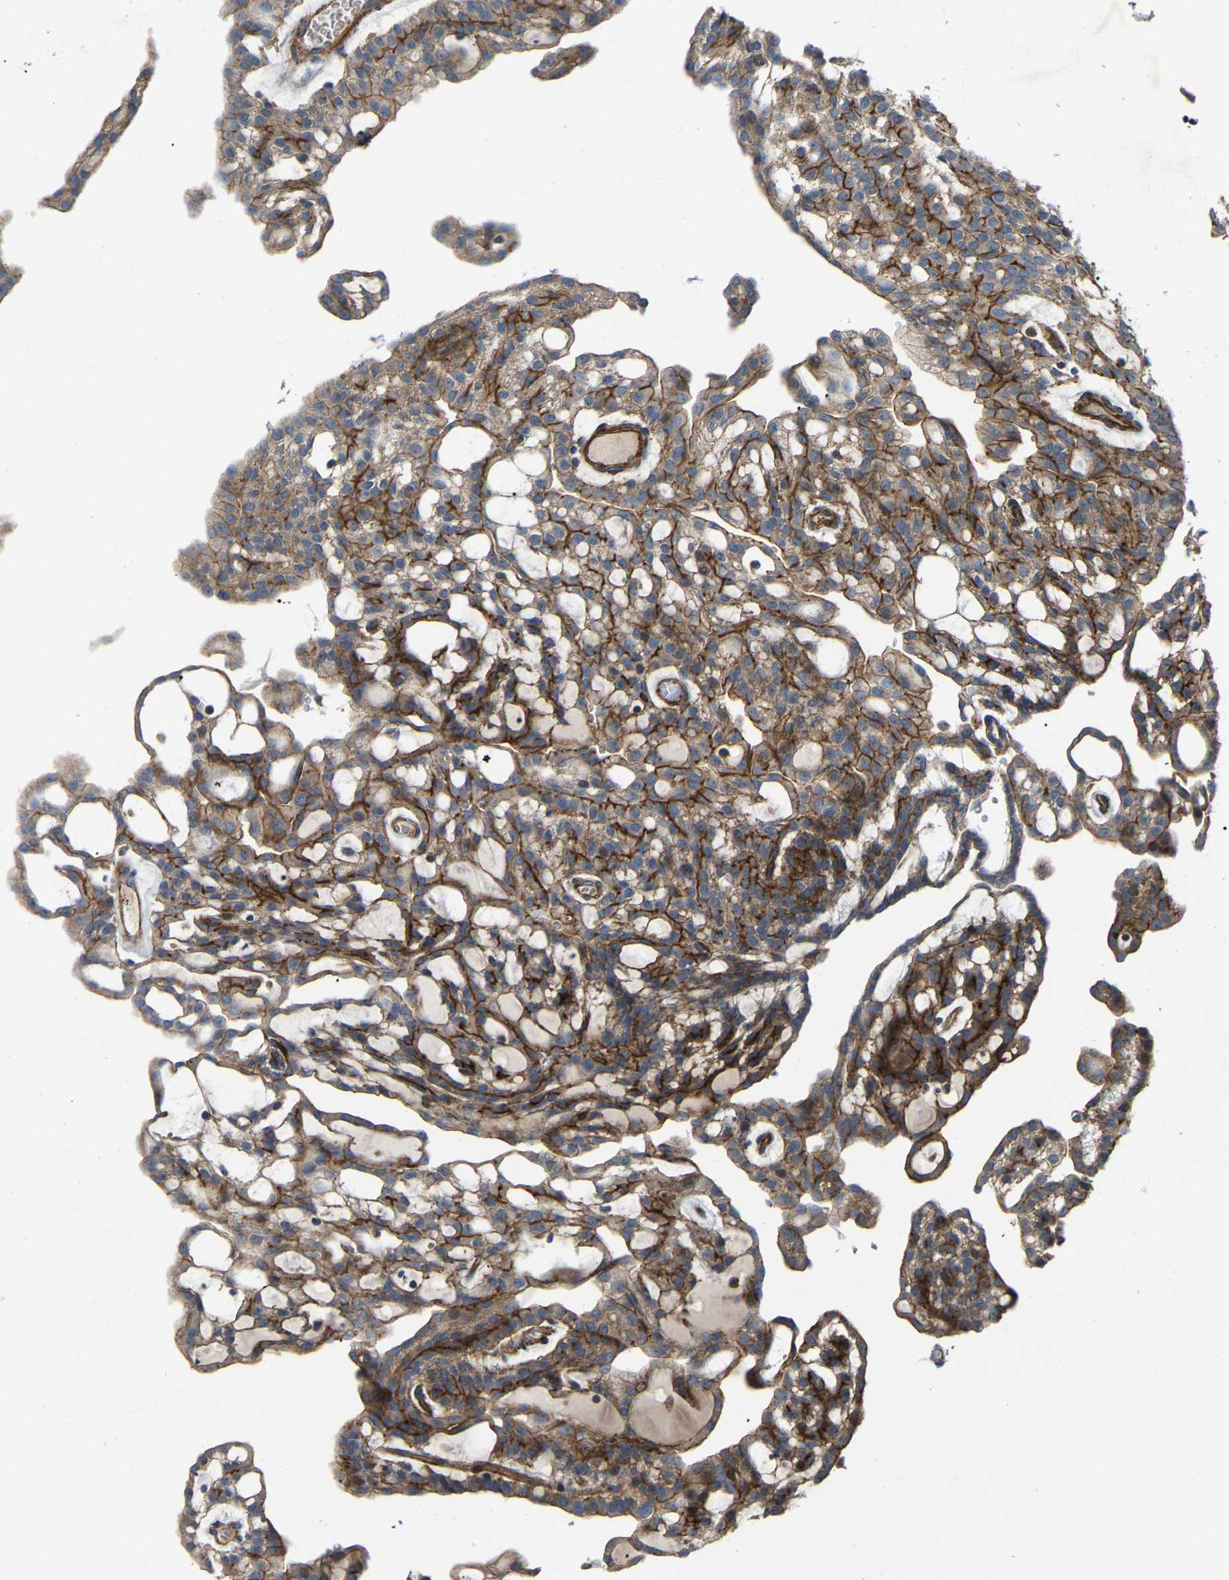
{"staining": {"intensity": "moderate", "quantity": ">75%", "location": "cytoplasmic/membranous"}, "tissue": "renal cancer", "cell_type": "Tumor cells", "image_type": "cancer", "snomed": [{"axis": "morphology", "description": "Adenocarcinoma, NOS"}, {"axis": "topography", "description": "Kidney"}], "caption": "A high-resolution photomicrograph shows immunohistochemistry staining of renal cancer, which displays moderate cytoplasmic/membranous expression in about >75% of tumor cells. (DAB = brown stain, brightfield microscopy at high magnification).", "gene": "AGPAT2", "patient": {"sex": "male", "age": 63}}